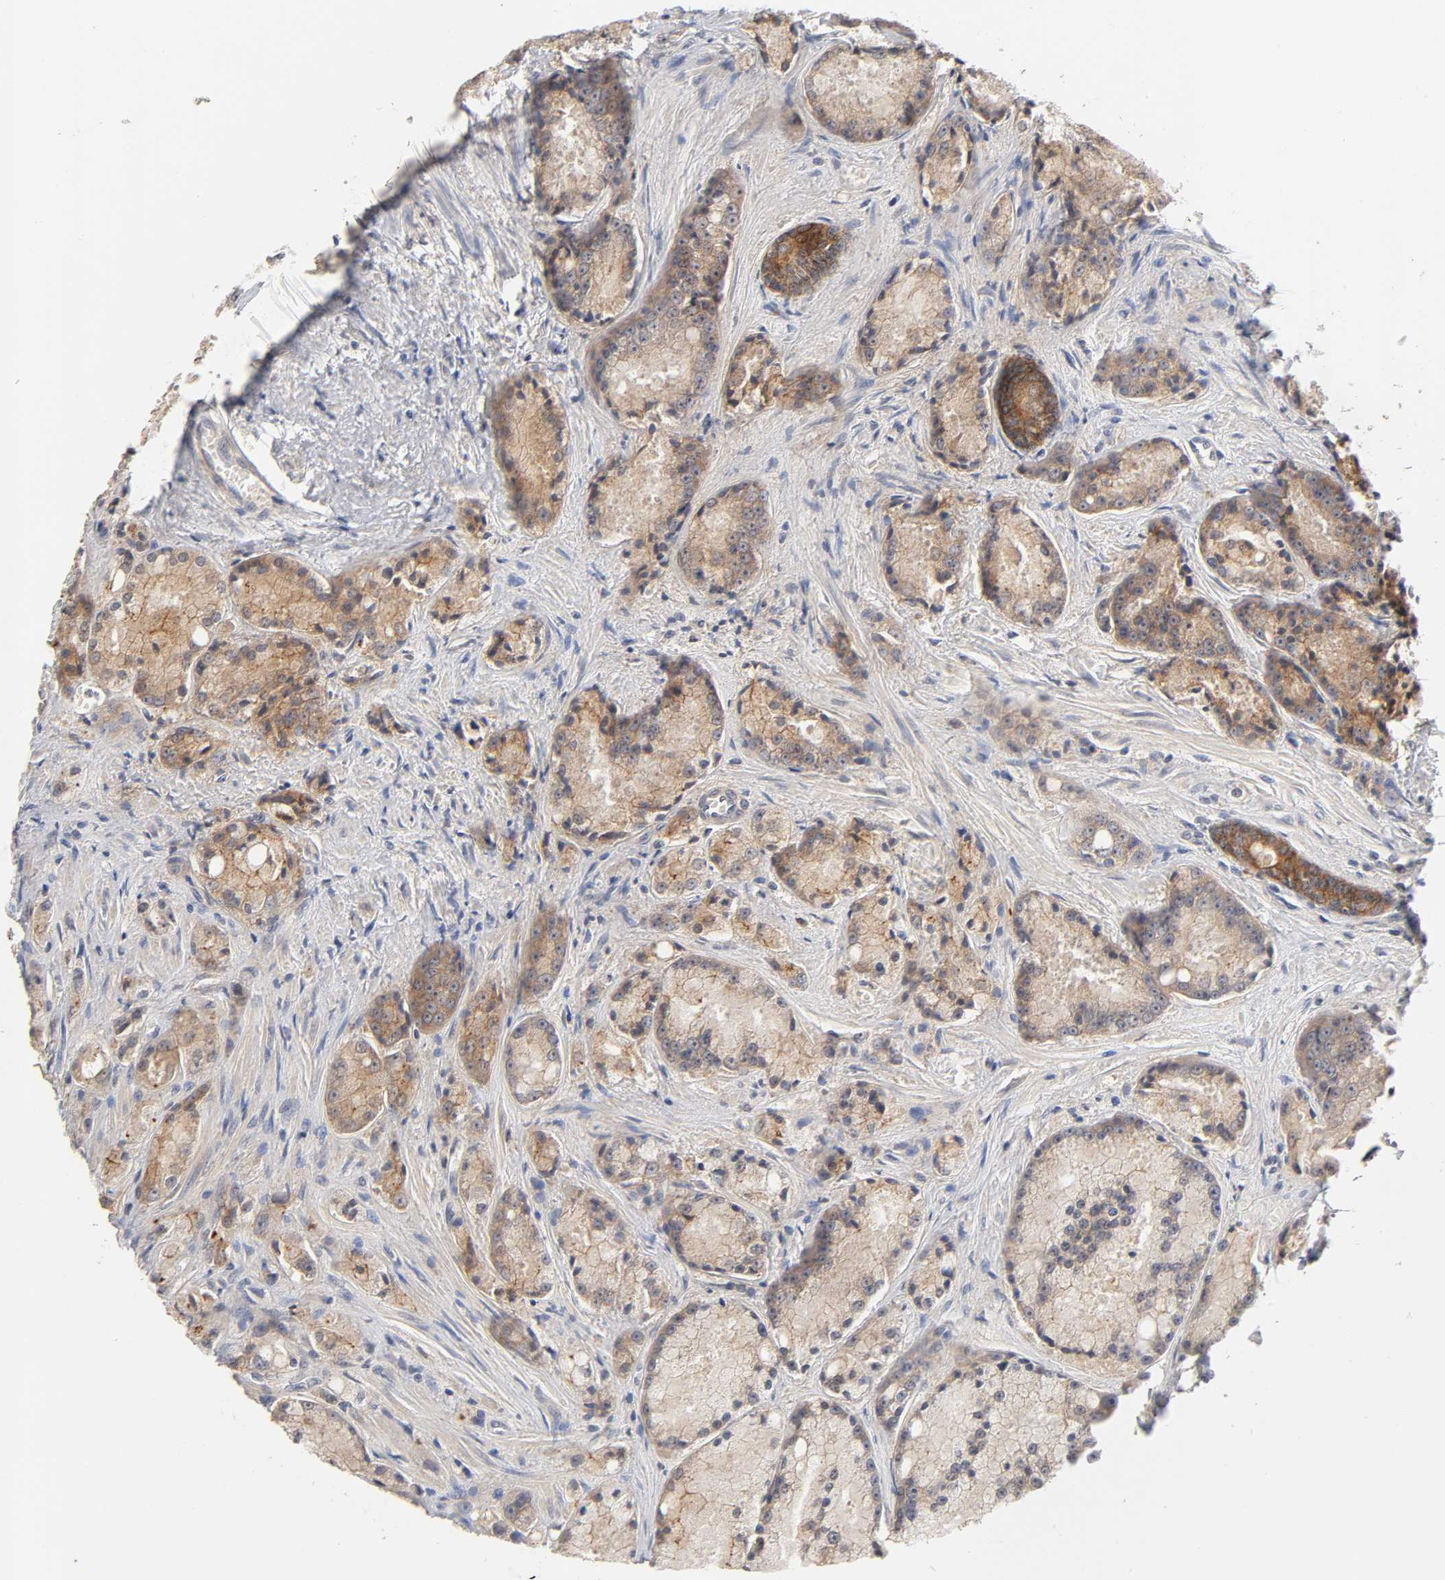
{"staining": {"intensity": "weak", "quantity": ">75%", "location": "cytoplasmic/membranous"}, "tissue": "prostate cancer", "cell_type": "Tumor cells", "image_type": "cancer", "snomed": [{"axis": "morphology", "description": "Adenocarcinoma, Low grade"}, {"axis": "topography", "description": "Prostate"}], "caption": "Immunohistochemistry image of neoplastic tissue: prostate adenocarcinoma (low-grade) stained using immunohistochemistry (IHC) displays low levels of weak protein expression localized specifically in the cytoplasmic/membranous of tumor cells, appearing as a cytoplasmic/membranous brown color.", "gene": "CXADR", "patient": {"sex": "male", "age": 64}}